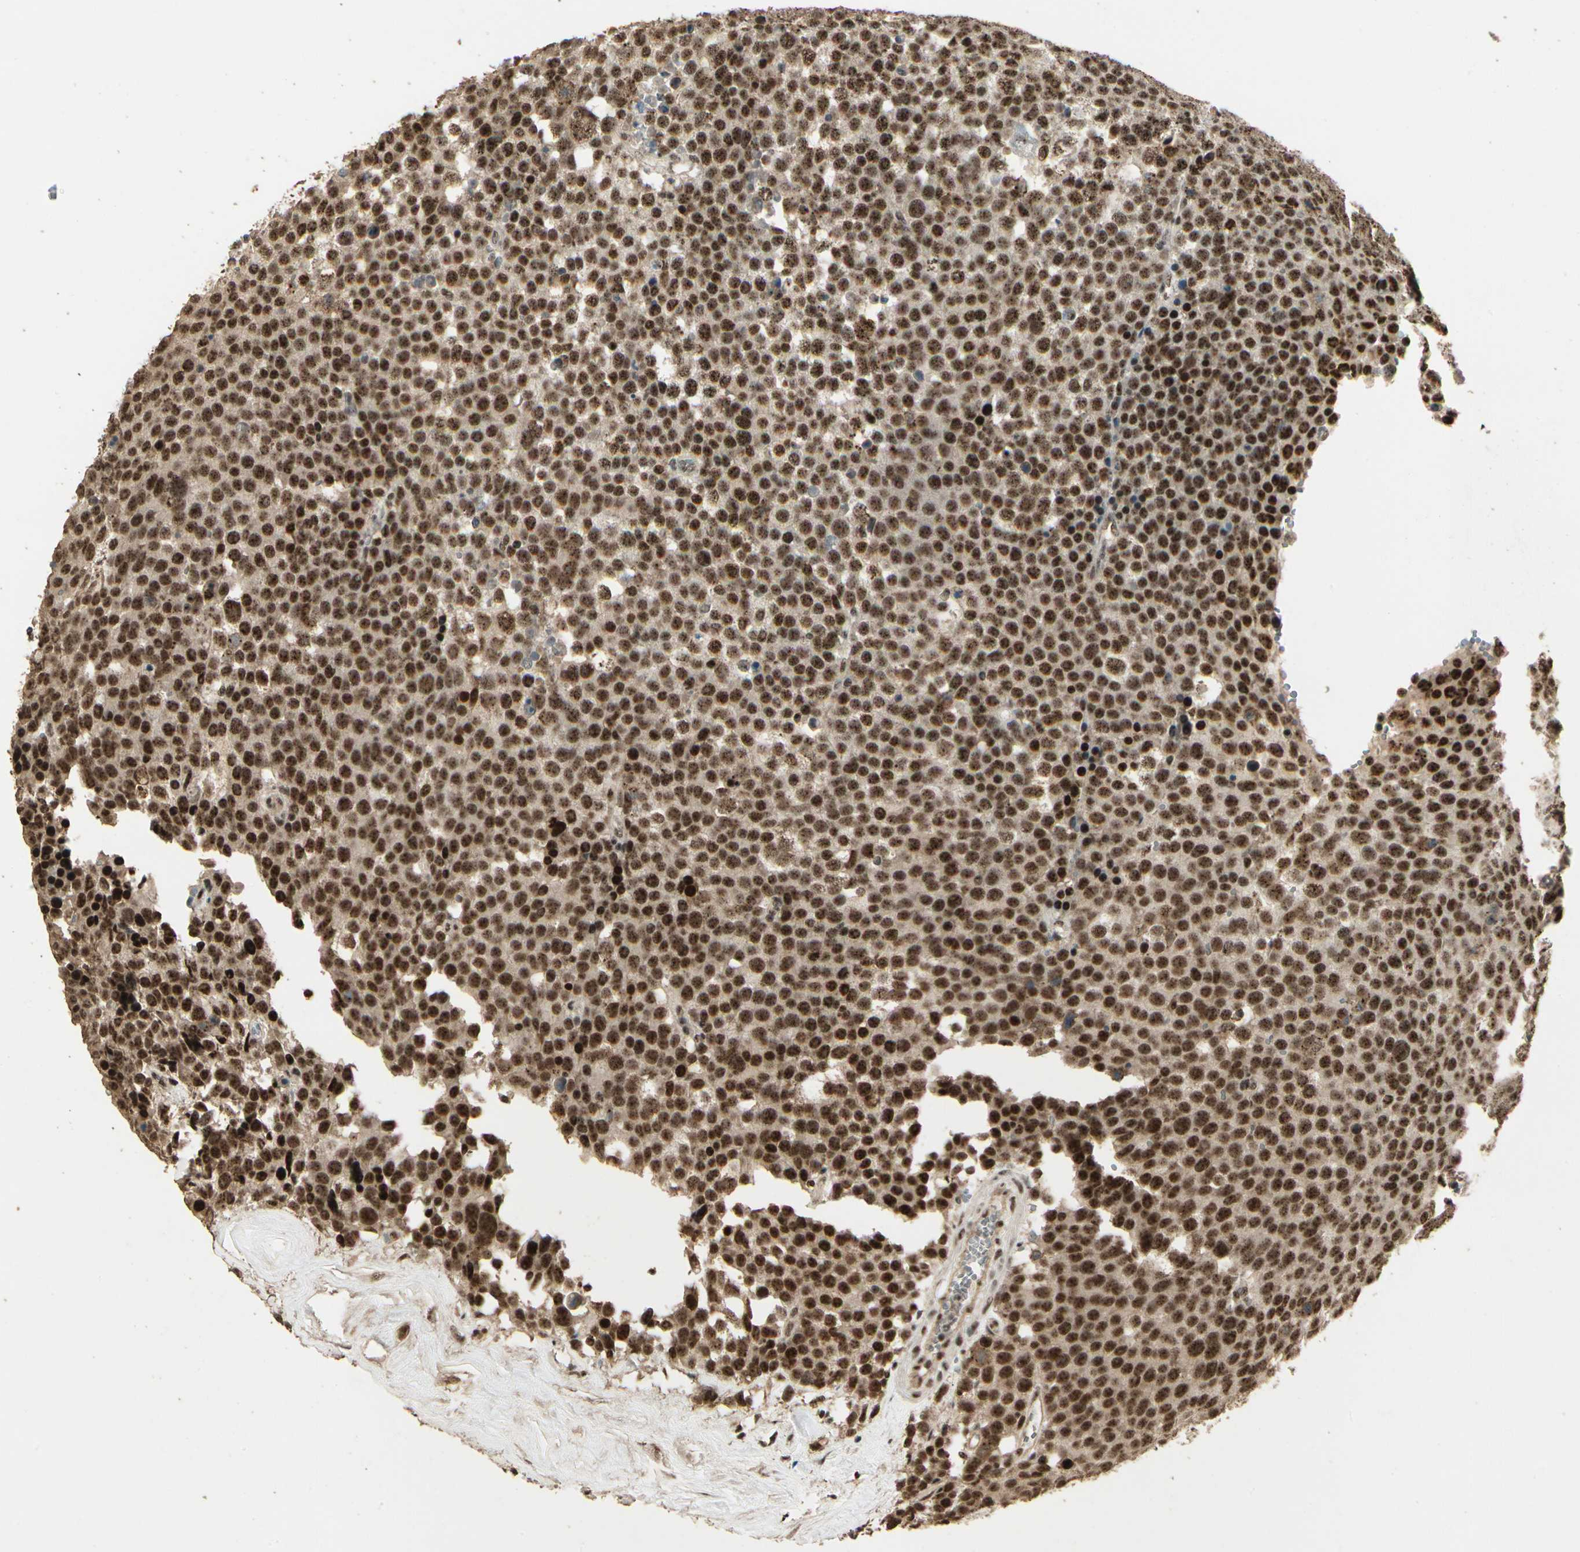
{"staining": {"intensity": "strong", "quantity": ">75%", "location": "cytoplasmic/membranous,nuclear"}, "tissue": "testis cancer", "cell_type": "Tumor cells", "image_type": "cancer", "snomed": [{"axis": "morphology", "description": "Seminoma, NOS"}, {"axis": "topography", "description": "Testis"}], "caption": "Immunohistochemical staining of testis seminoma displays high levels of strong cytoplasmic/membranous and nuclear protein staining in approximately >75% of tumor cells.", "gene": "RBM25", "patient": {"sex": "male", "age": 71}}